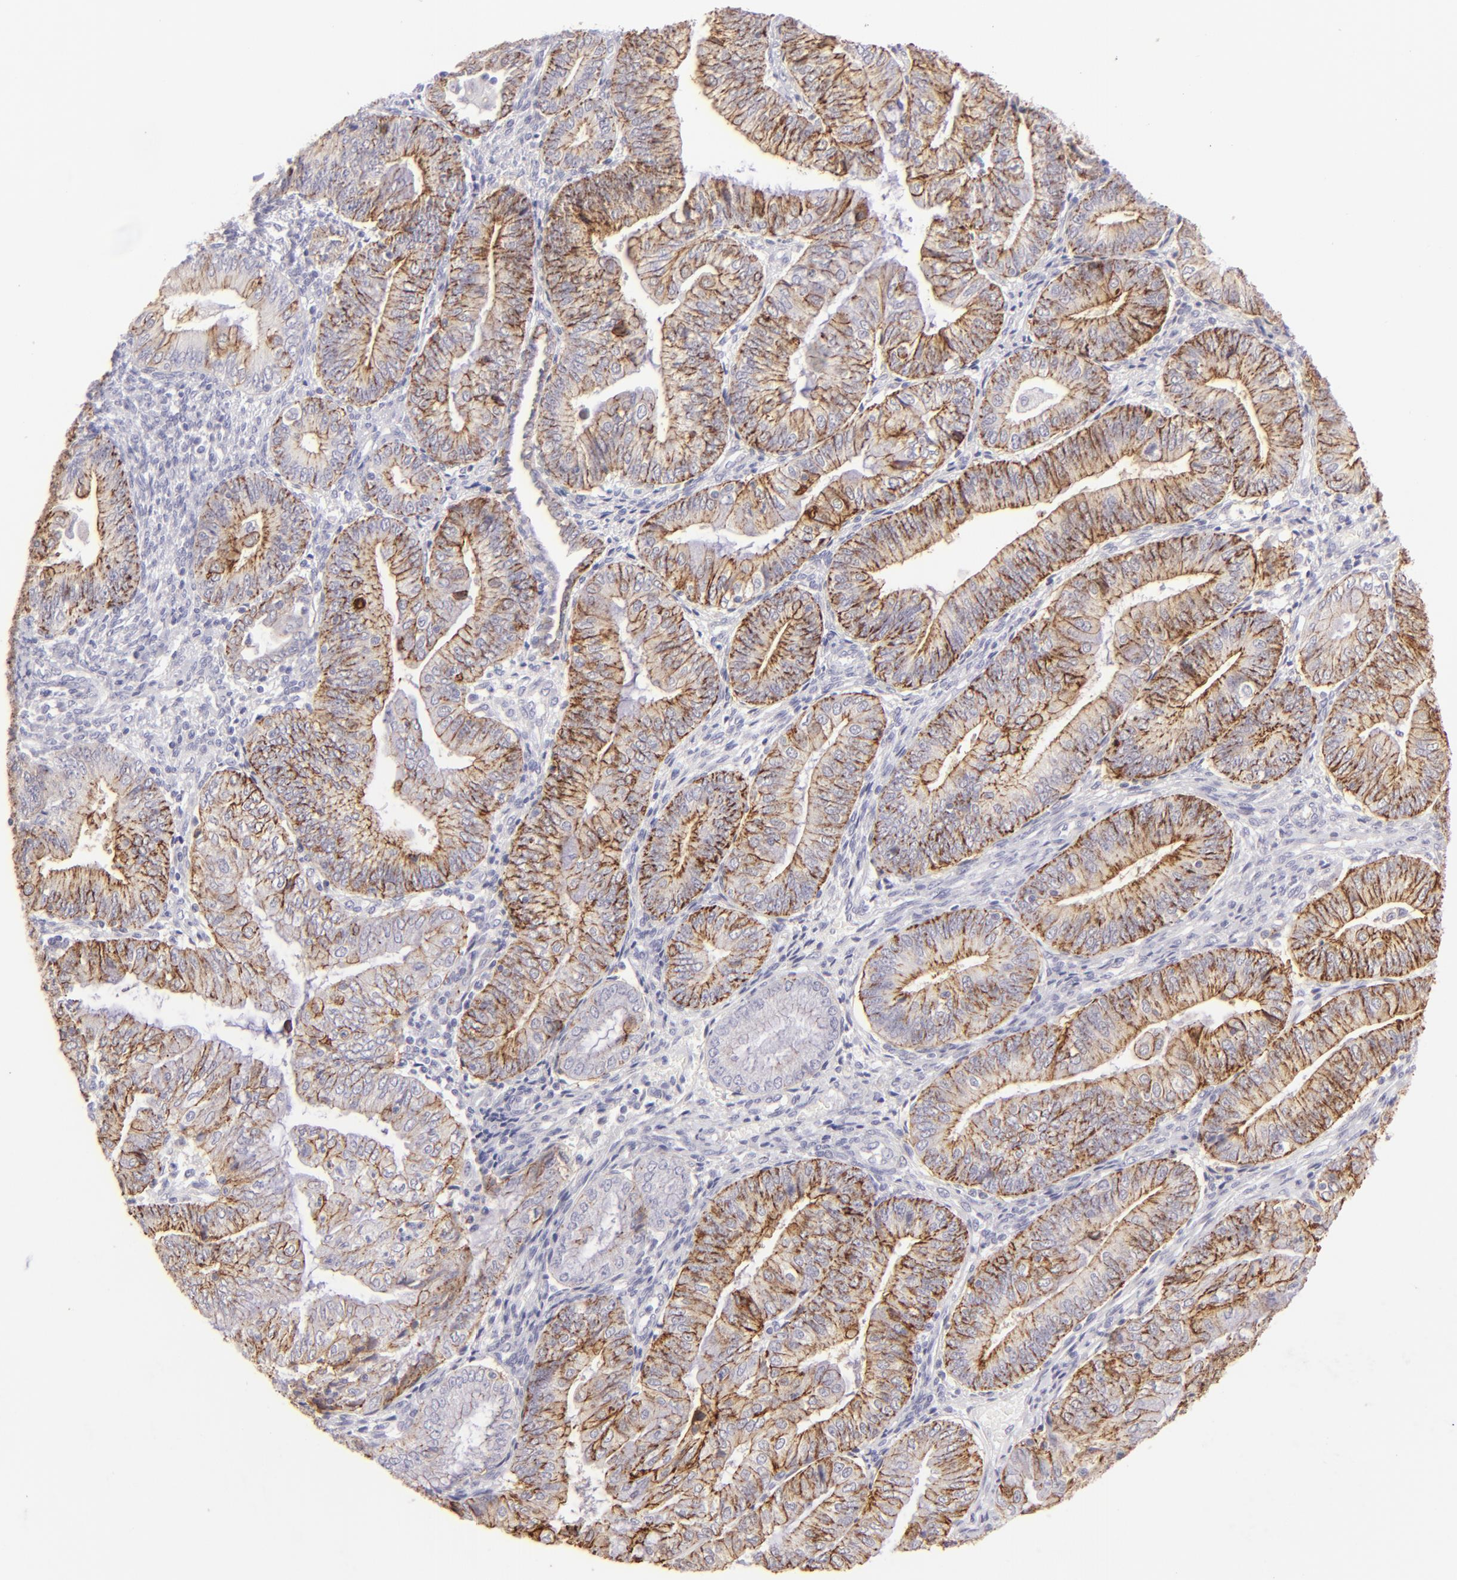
{"staining": {"intensity": "moderate", "quantity": ">75%", "location": "cytoplasmic/membranous"}, "tissue": "endometrial cancer", "cell_type": "Tumor cells", "image_type": "cancer", "snomed": [{"axis": "morphology", "description": "Adenocarcinoma, NOS"}, {"axis": "topography", "description": "Endometrium"}], "caption": "Brown immunohistochemical staining in endometrial adenocarcinoma displays moderate cytoplasmic/membranous positivity in about >75% of tumor cells.", "gene": "CLDN4", "patient": {"sex": "female", "age": 55}}